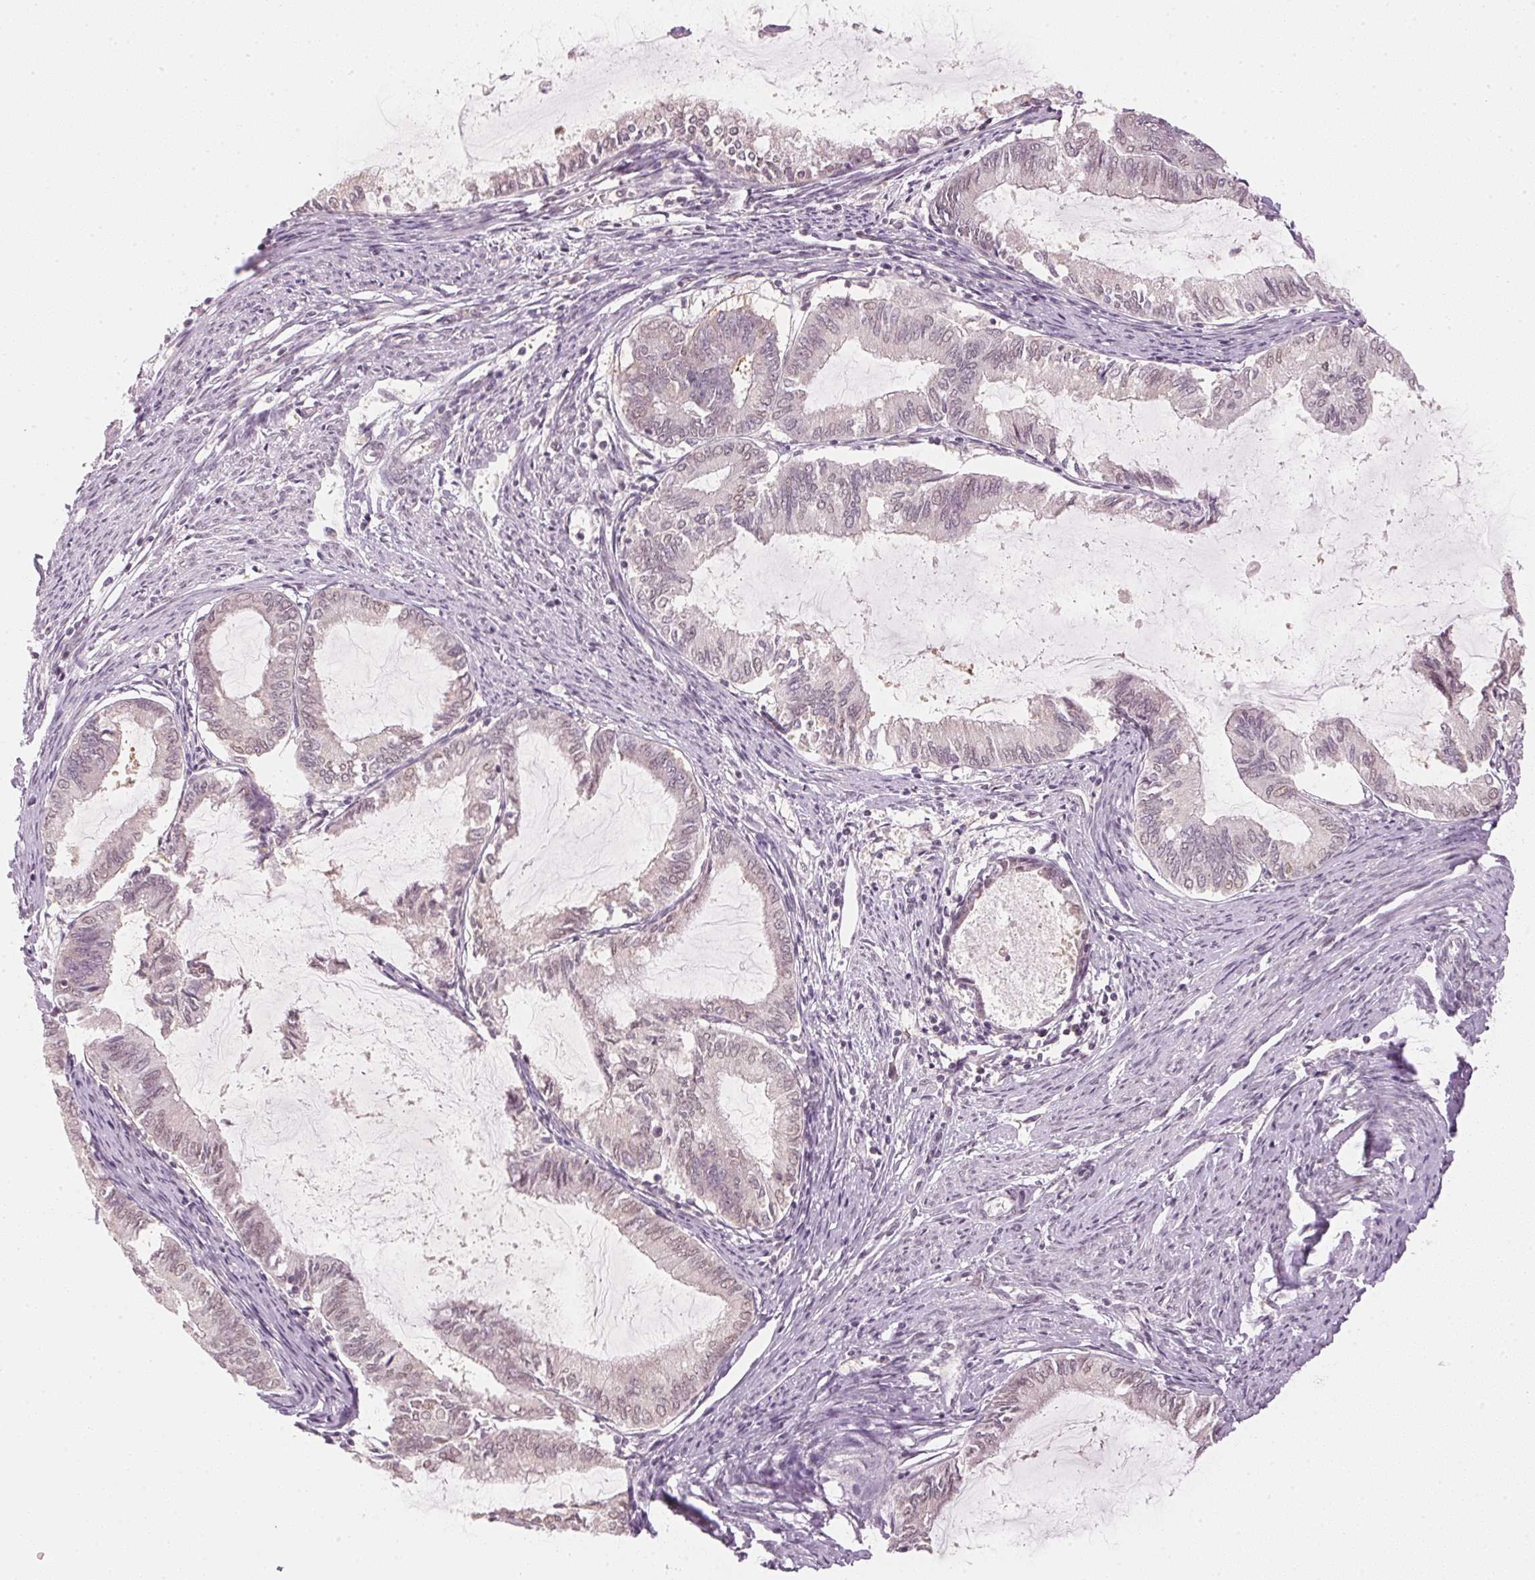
{"staining": {"intensity": "weak", "quantity": "<25%", "location": "nuclear"}, "tissue": "endometrial cancer", "cell_type": "Tumor cells", "image_type": "cancer", "snomed": [{"axis": "morphology", "description": "Adenocarcinoma, NOS"}, {"axis": "topography", "description": "Endometrium"}], "caption": "IHC micrograph of human endometrial cancer (adenocarcinoma) stained for a protein (brown), which shows no staining in tumor cells. (DAB (3,3'-diaminobenzidine) IHC, high magnification).", "gene": "KPRP", "patient": {"sex": "female", "age": 86}}